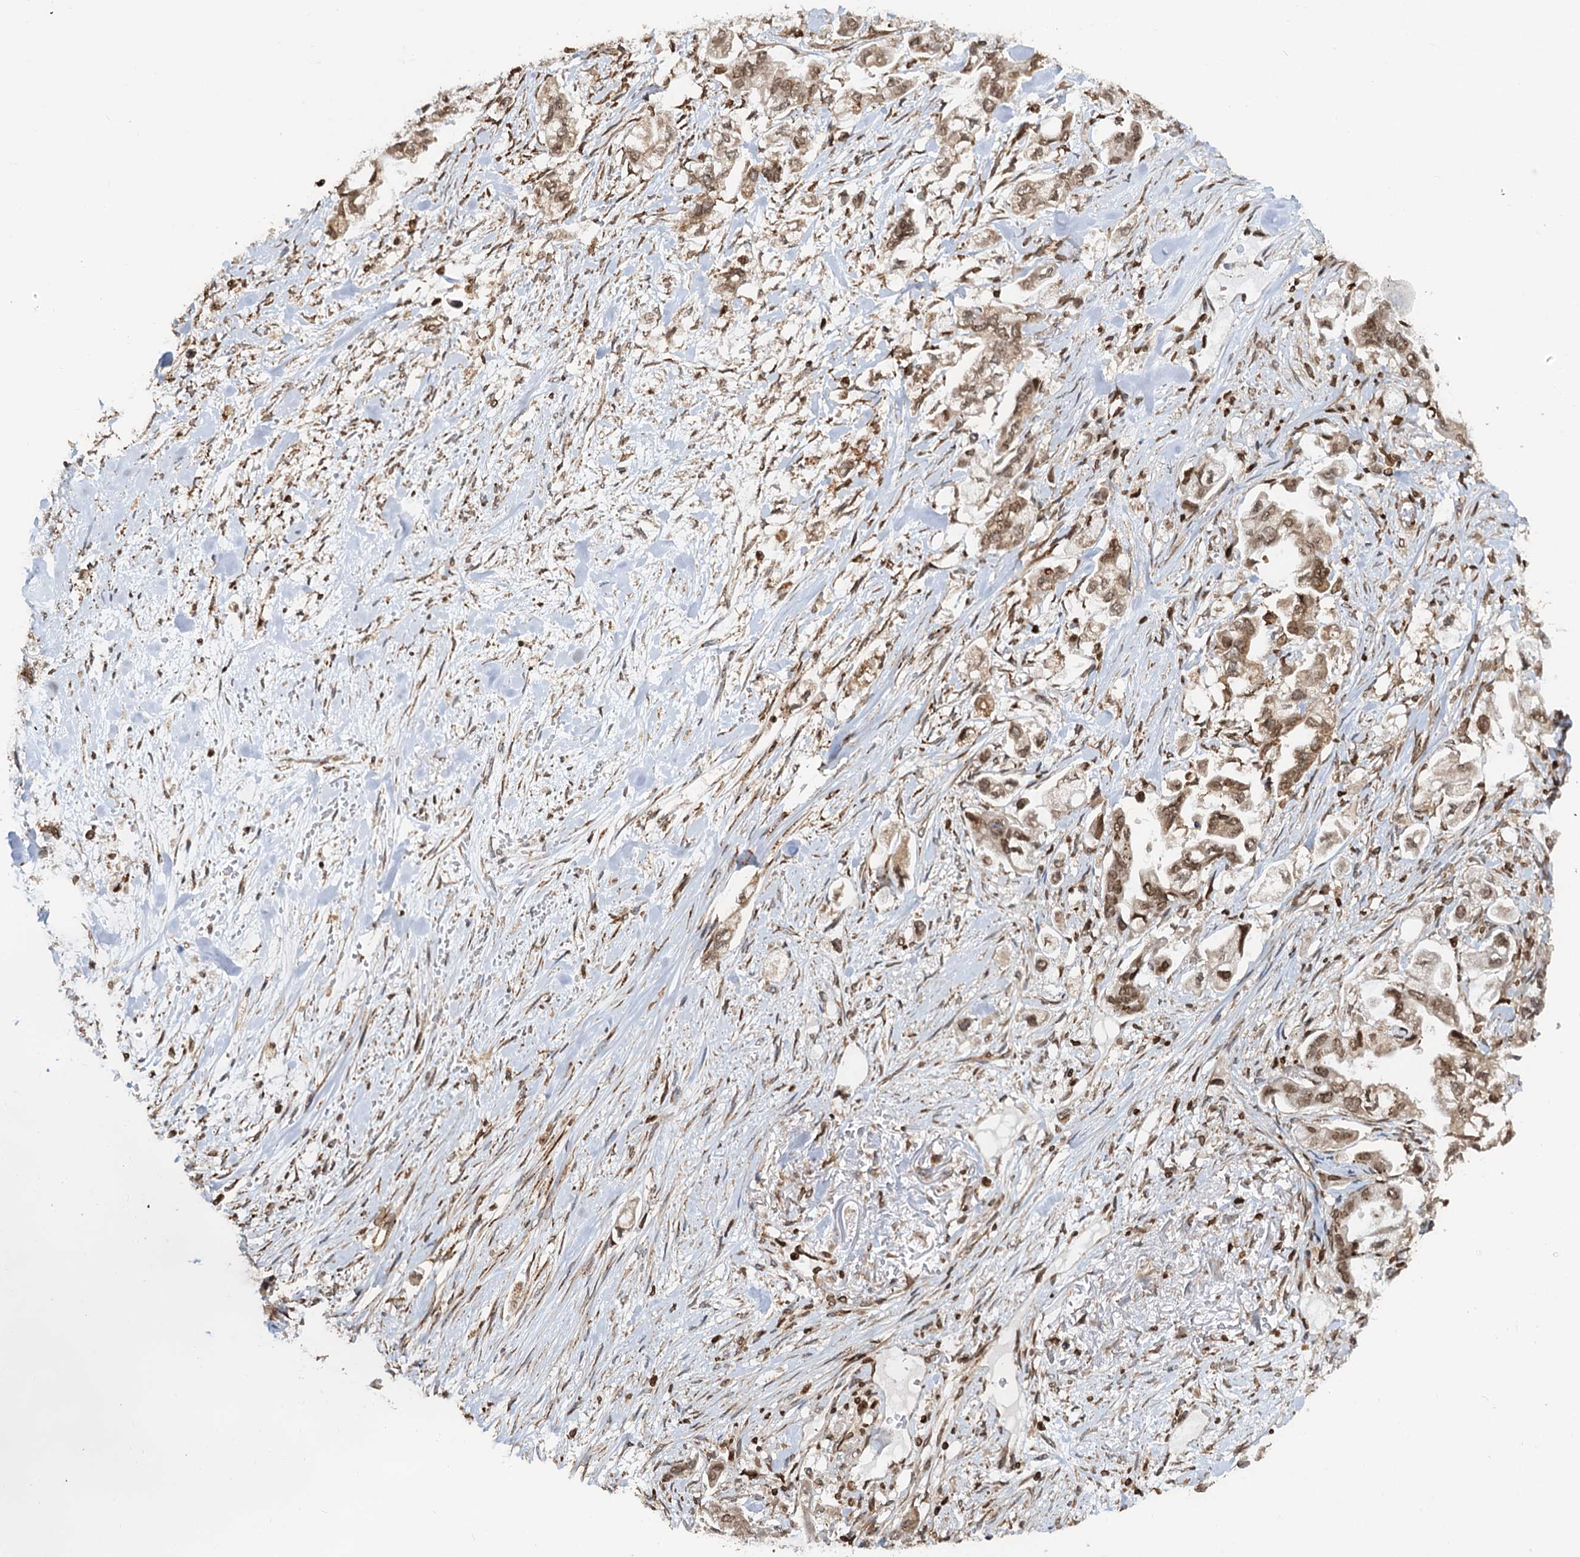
{"staining": {"intensity": "moderate", "quantity": ">75%", "location": "cytoplasmic/membranous,nuclear"}, "tissue": "stomach cancer", "cell_type": "Tumor cells", "image_type": "cancer", "snomed": [{"axis": "morphology", "description": "Adenocarcinoma, NOS"}, {"axis": "topography", "description": "Stomach"}], "caption": "Protein staining by IHC exhibits moderate cytoplasmic/membranous and nuclear staining in about >75% of tumor cells in stomach adenocarcinoma.", "gene": "ZC3H13", "patient": {"sex": "male", "age": 62}}